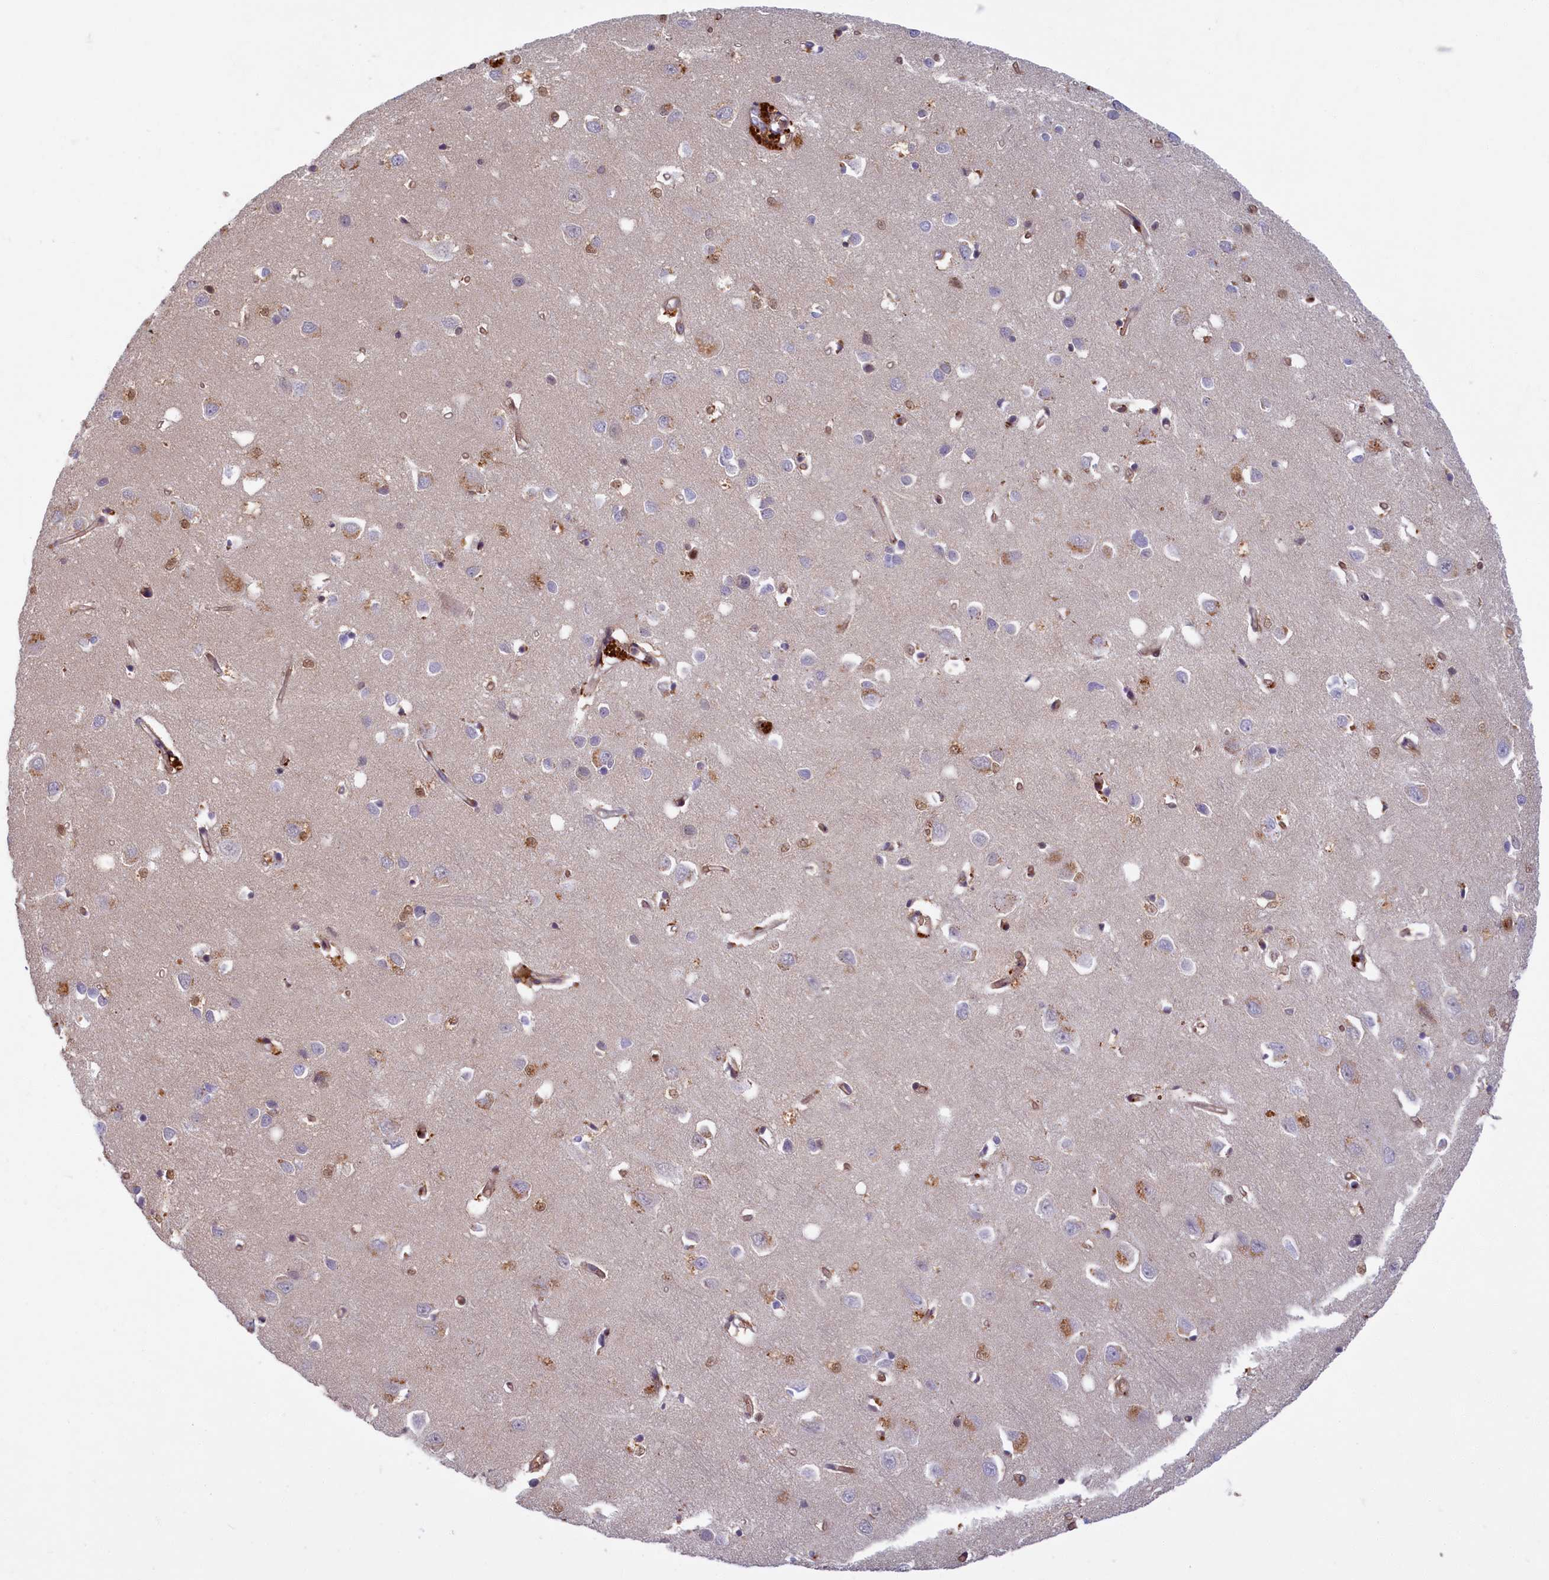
{"staining": {"intensity": "moderate", "quantity": ">75%", "location": "cytoplasmic/membranous"}, "tissue": "cerebral cortex", "cell_type": "Endothelial cells", "image_type": "normal", "snomed": [{"axis": "morphology", "description": "Normal tissue, NOS"}, {"axis": "topography", "description": "Cerebral cortex"}], "caption": "Immunohistochemistry image of benign cerebral cortex: human cerebral cortex stained using immunohistochemistry displays medium levels of moderate protein expression localized specifically in the cytoplasmic/membranous of endothelial cells, appearing as a cytoplasmic/membranous brown color.", "gene": "BLVRB", "patient": {"sex": "female", "age": 64}}